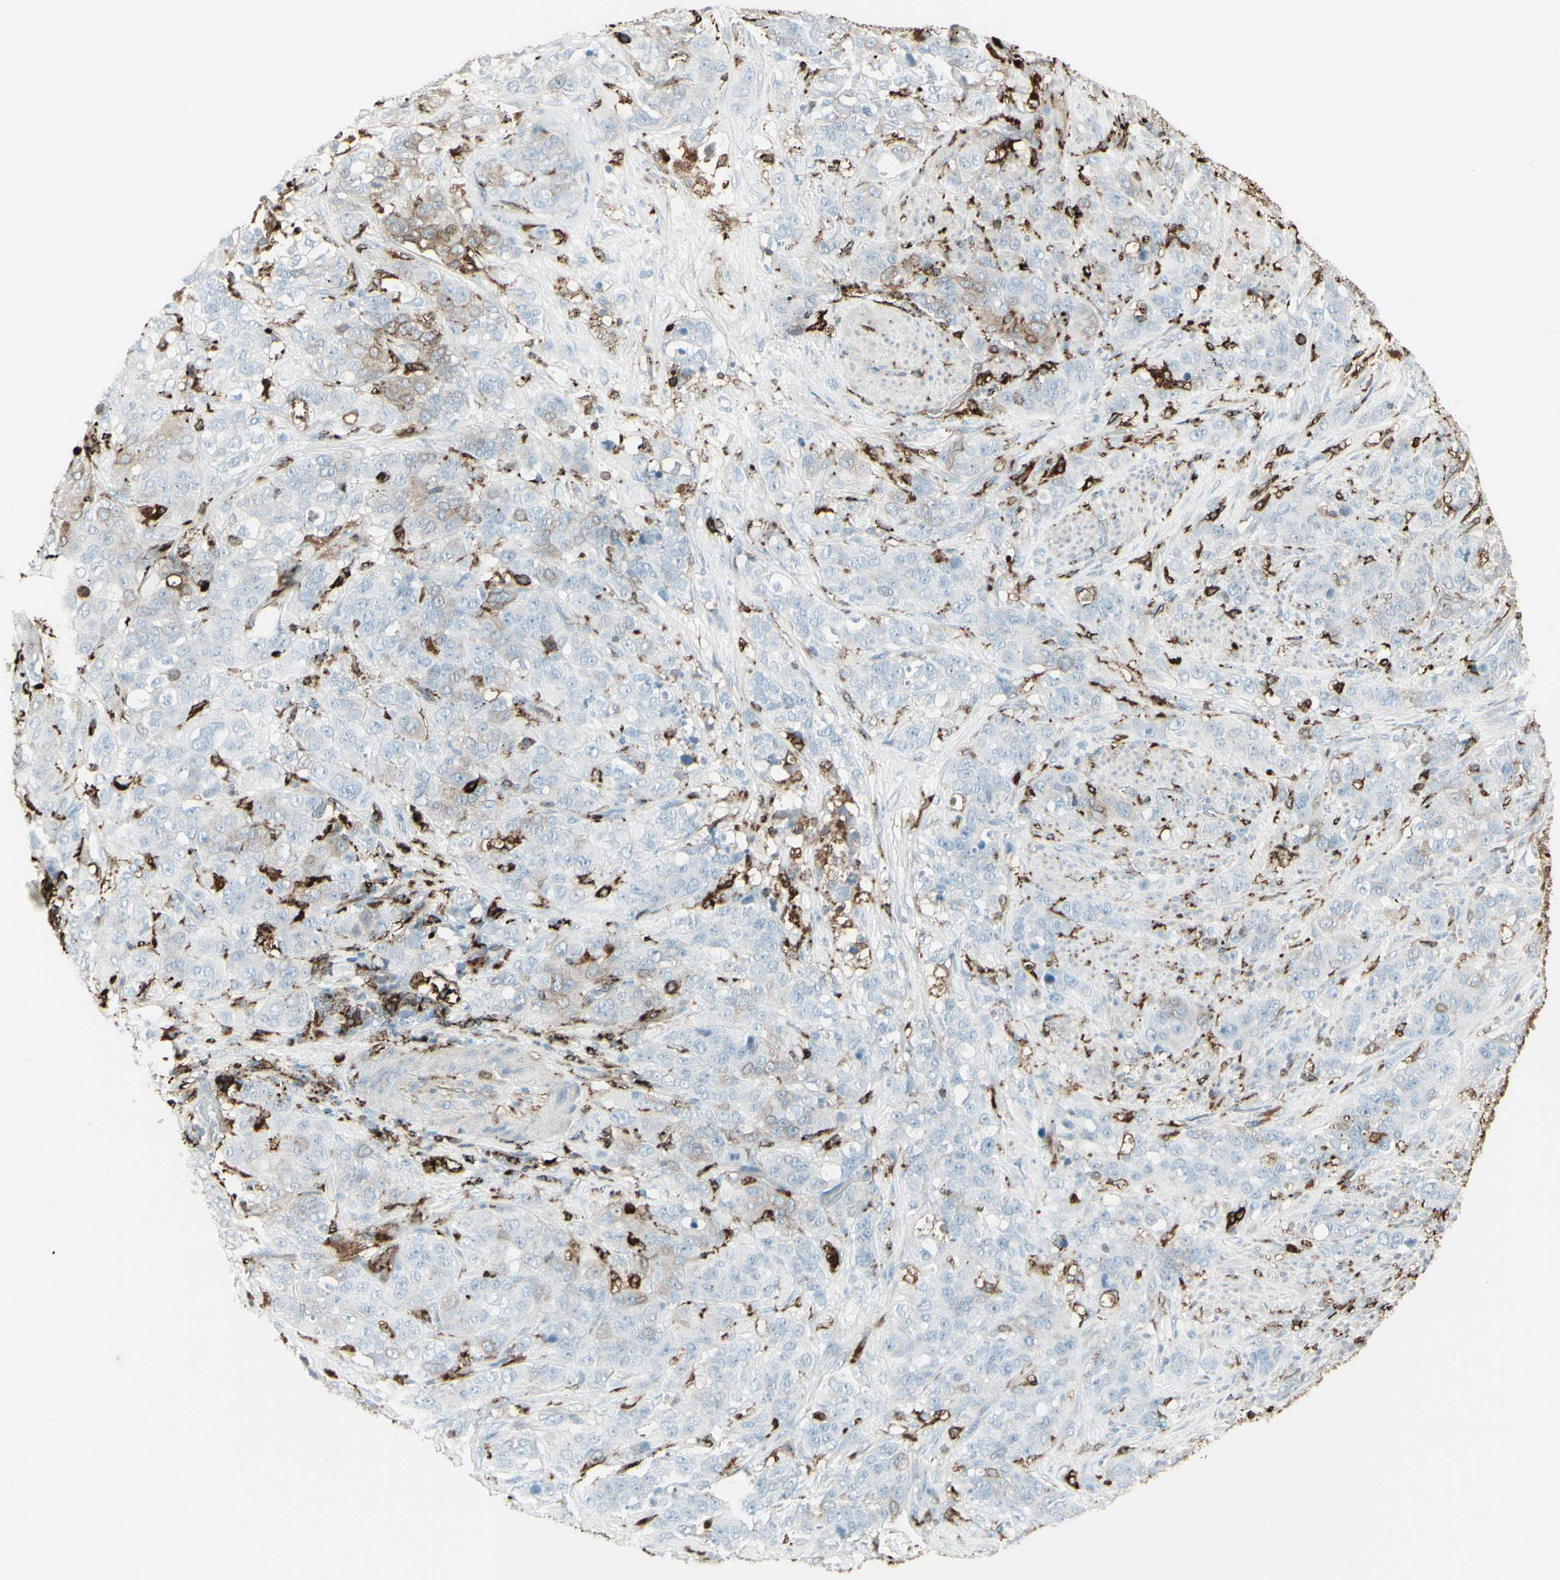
{"staining": {"intensity": "weak", "quantity": "<25%", "location": "cytoplasmic/membranous"}, "tissue": "stomach cancer", "cell_type": "Tumor cells", "image_type": "cancer", "snomed": [{"axis": "morphology", "description": "Adenocarcinoma, NOS"}, {"axis": "topography", "description": "Stomach"}], "caption": "The immunohistochemistry (IHC) micrograph has no significant expression in tumor cells of stomach cancer (adenocarcinoma) tissue.", "gene": "HLA-DPB1", "patient": {"sex": "male", "age": 48}}